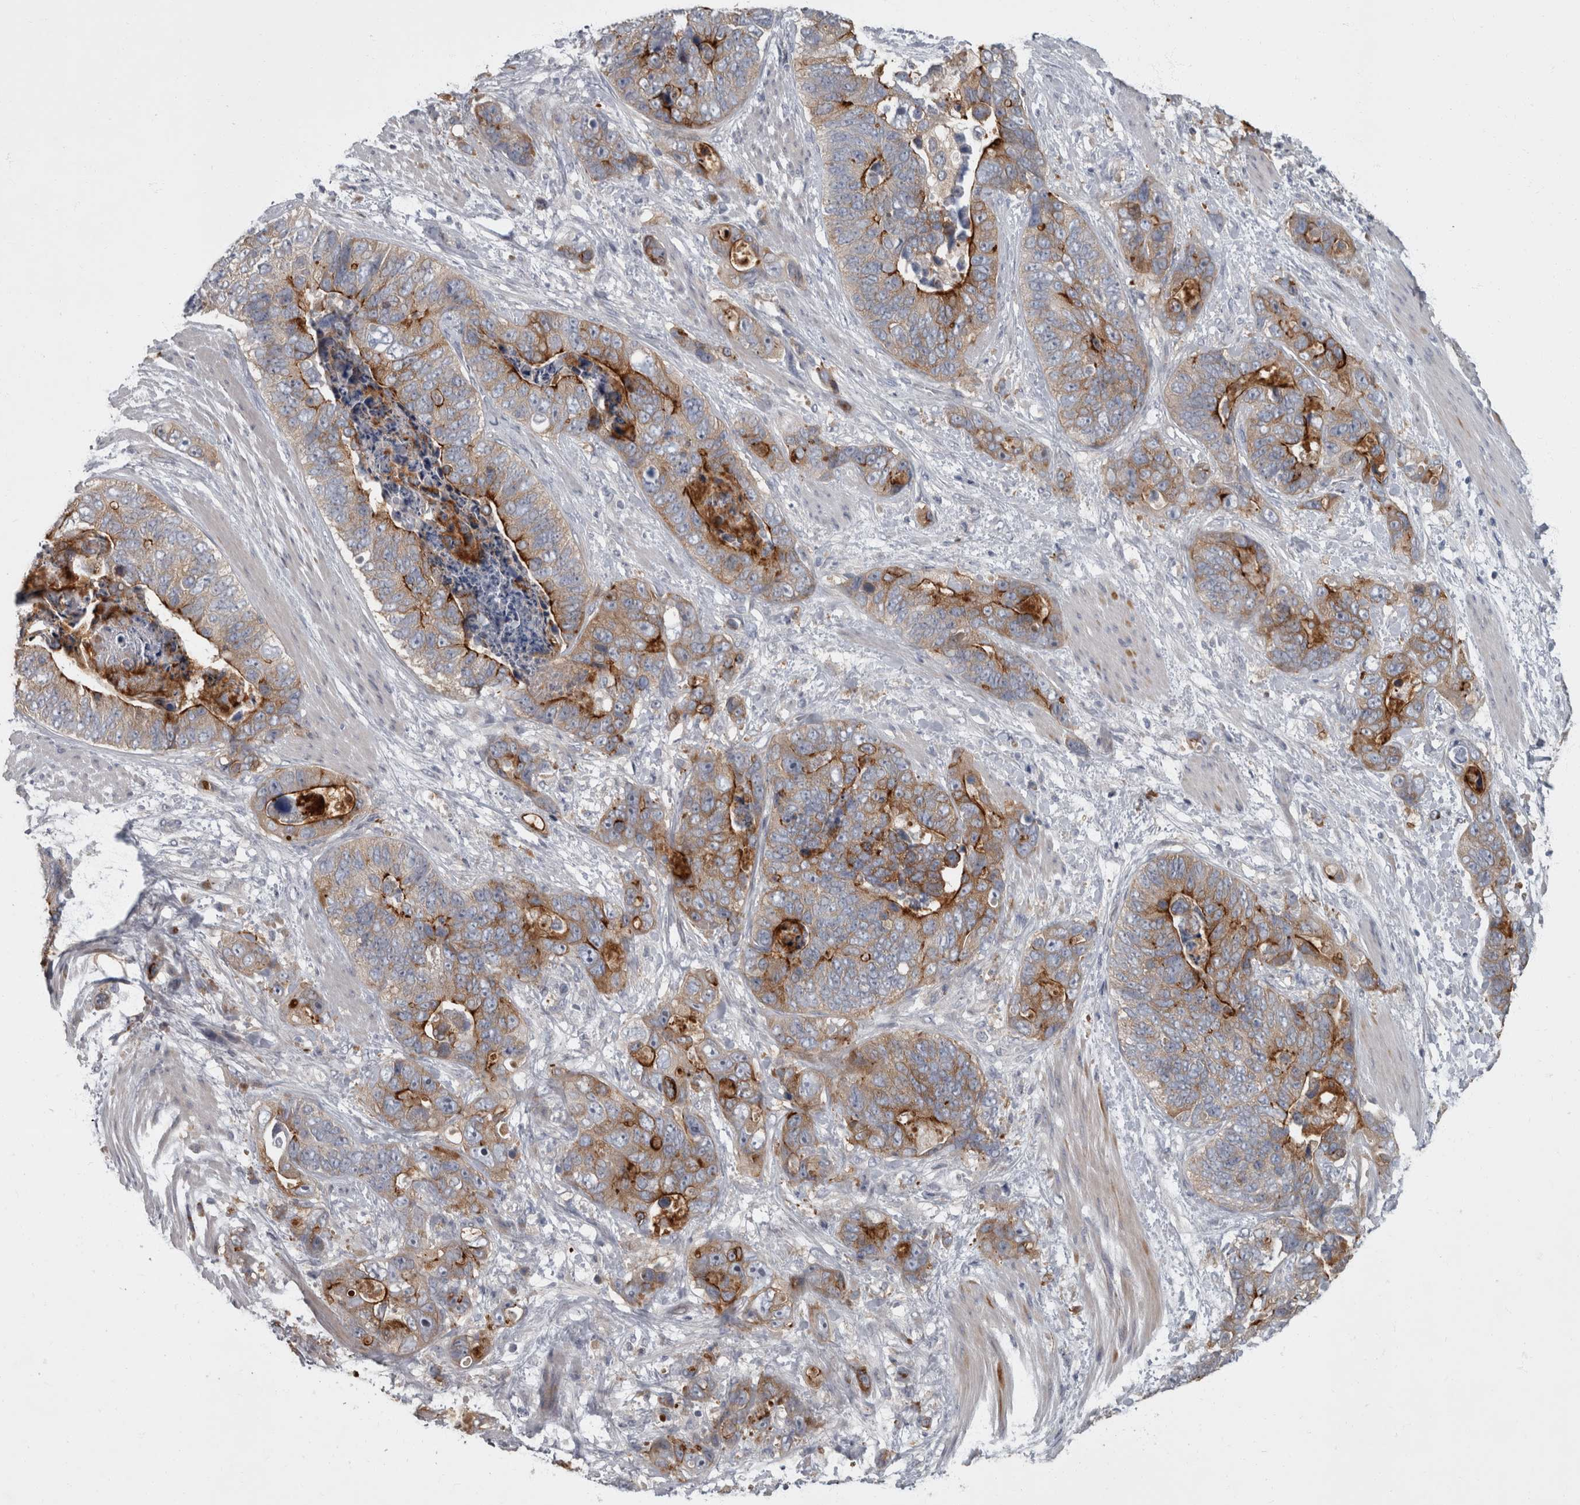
{"staining": {"intensity": "strong", "quantity": "25%-75%", "location": "cytoplasmic/membranous"}, "tissue": "stomach cancer", "cell_type": "Tumor cells", "image_type": "cancer", "snomed": [{"axis": "morphology", "description": "Normal tissue, NOS"}, {"axis": "morphology", "description": "Adenocarcinoma, NOS"}, {"axis": "topography", "description": "Stomach"}], "caption": "This image displays adenocarcinoma (stomach) stained with IHC to label a protein in brown. The cytoplasmic/membranous of tumor cells show strong positivity for the protein. Nuclei are counter-stained blue.", "gene": "CDC42BPG", "patient": {"sex": "female", "age": 89}}